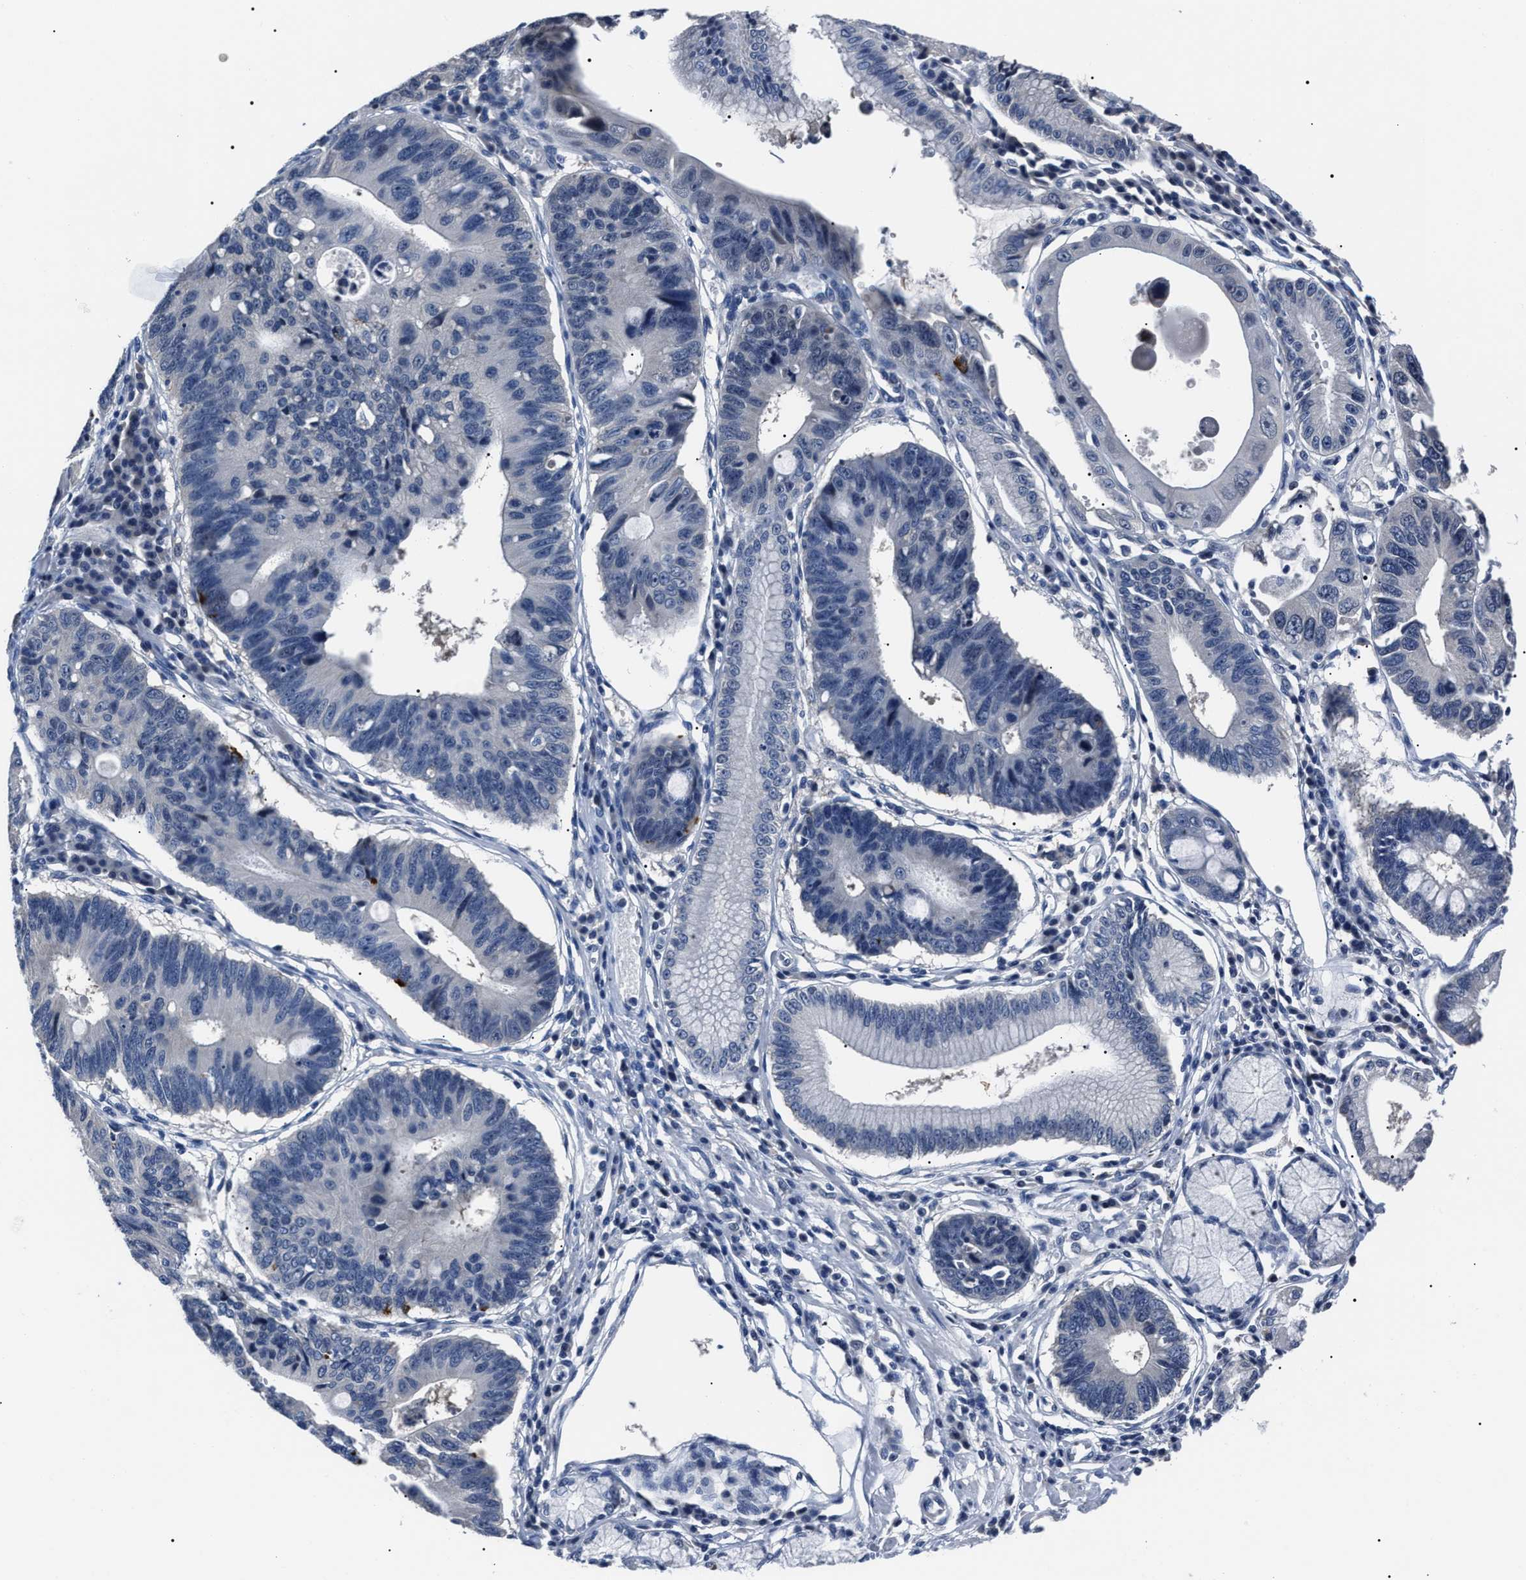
{"staining": {"intensity": "negative", "quantity": "none", "location": "none"}, "tissue": "stomach cancer", "cell_type": "Tumor cells", "image_type": "cancer", "snomed": [{"axis": "morphology", "description": "Adenocarcinoma, NOS"}, {"axis": "topography", "description": "Stomach"}], "caption": "Protein analysis of stomach adenocarcinoma shows no significant positivity in tumor cells.", "gene": "LRWD1", "patient": {"sex": "male", "age": 59}}